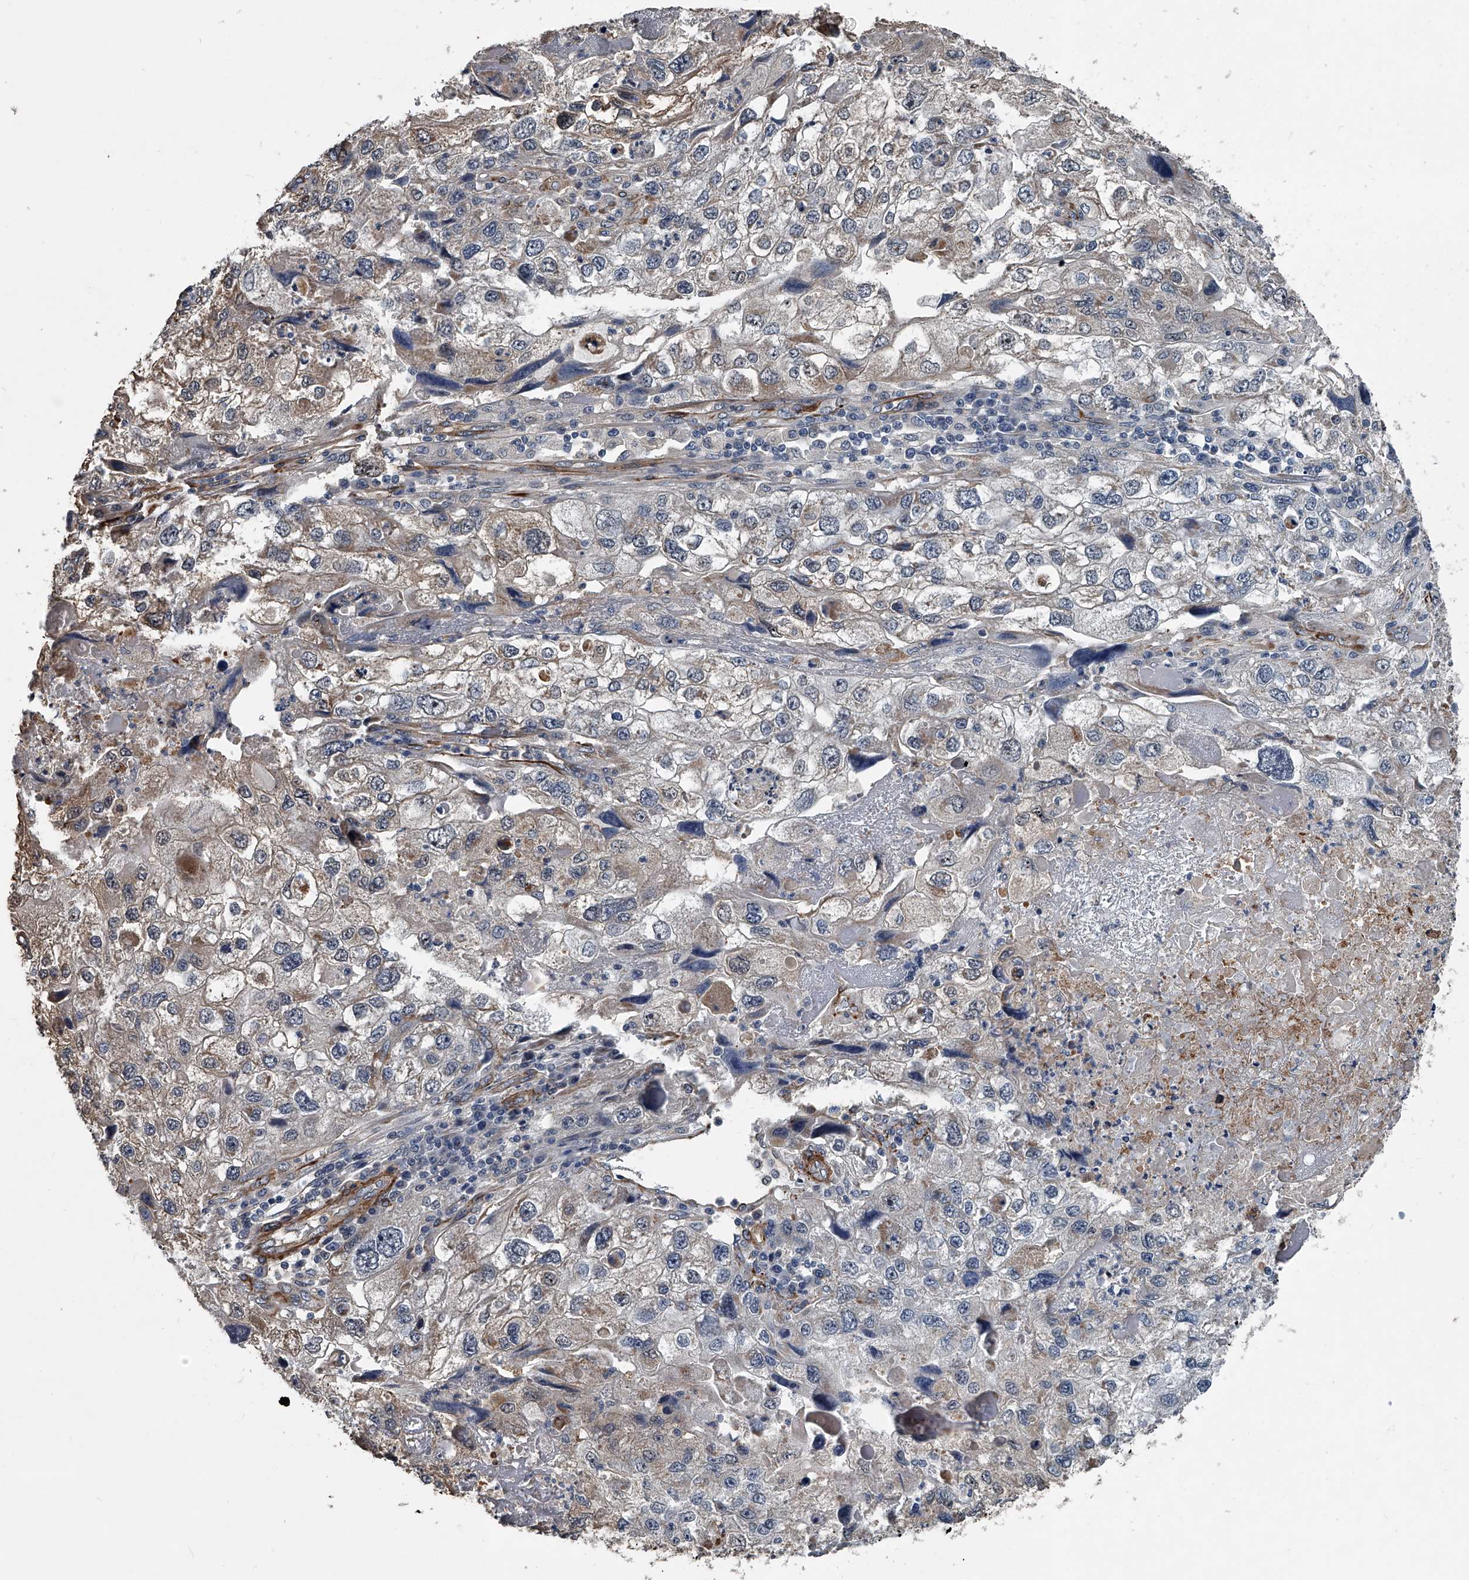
{"staining": {"intensity": "weak", "quantity": "<25%", "location": "cytoplasmic/membranous"}, "tissue": "endometrial cancer", "cell_type": "Tumor cells", "image_type": "cancer", "snomed": [{"axis": "morphology", "description": "Adenocarcinoma, NOS"}, {"axis": "topography", "description": "Endometrium"}], "caption": "A histopathology image of adenocarcinoma (endometrial) stained for a protein demonstrates no brown staining in tumor cells.", "gene": "LDLRAD2", "patient": {"sex": "female", "age": 49}}